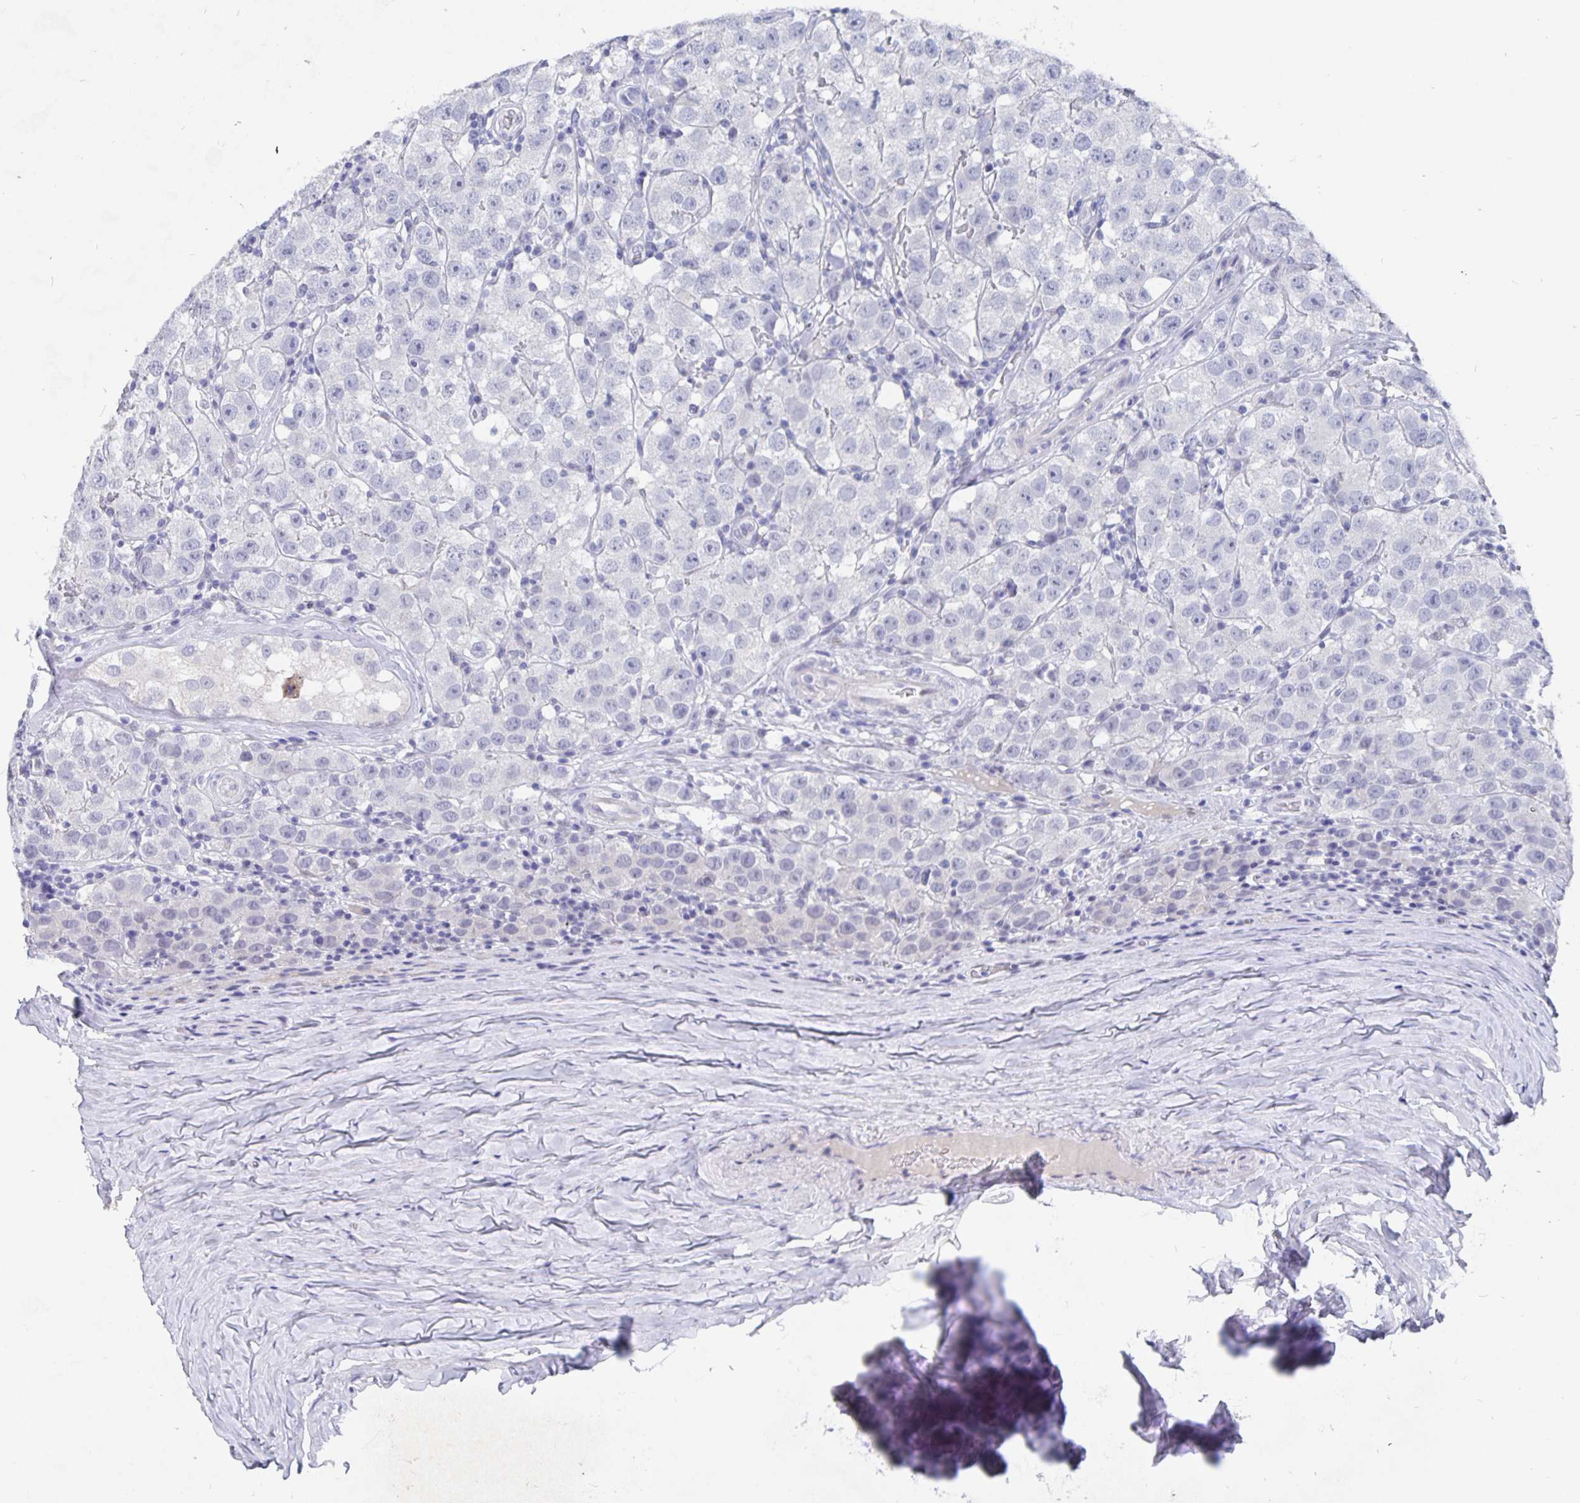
{"staining": {"intensity": "negative", "quantity": "none", "location": "none"}, "tissue": "testis cancer", "cell_type": "Tumor cells", "image_type": "cancer", "snomed": [{"axis": "morphology", "description": "Seminoma, NOS"}, {"axis": "topography", "description": "Testis"}], "caption": "Testis cancer (seminoma) stained for a protein using immunohistochemistry exhibits no positivity tumor cells.", "gene": "SMOC1", "patient": {"sex": "male", "age": 34}}